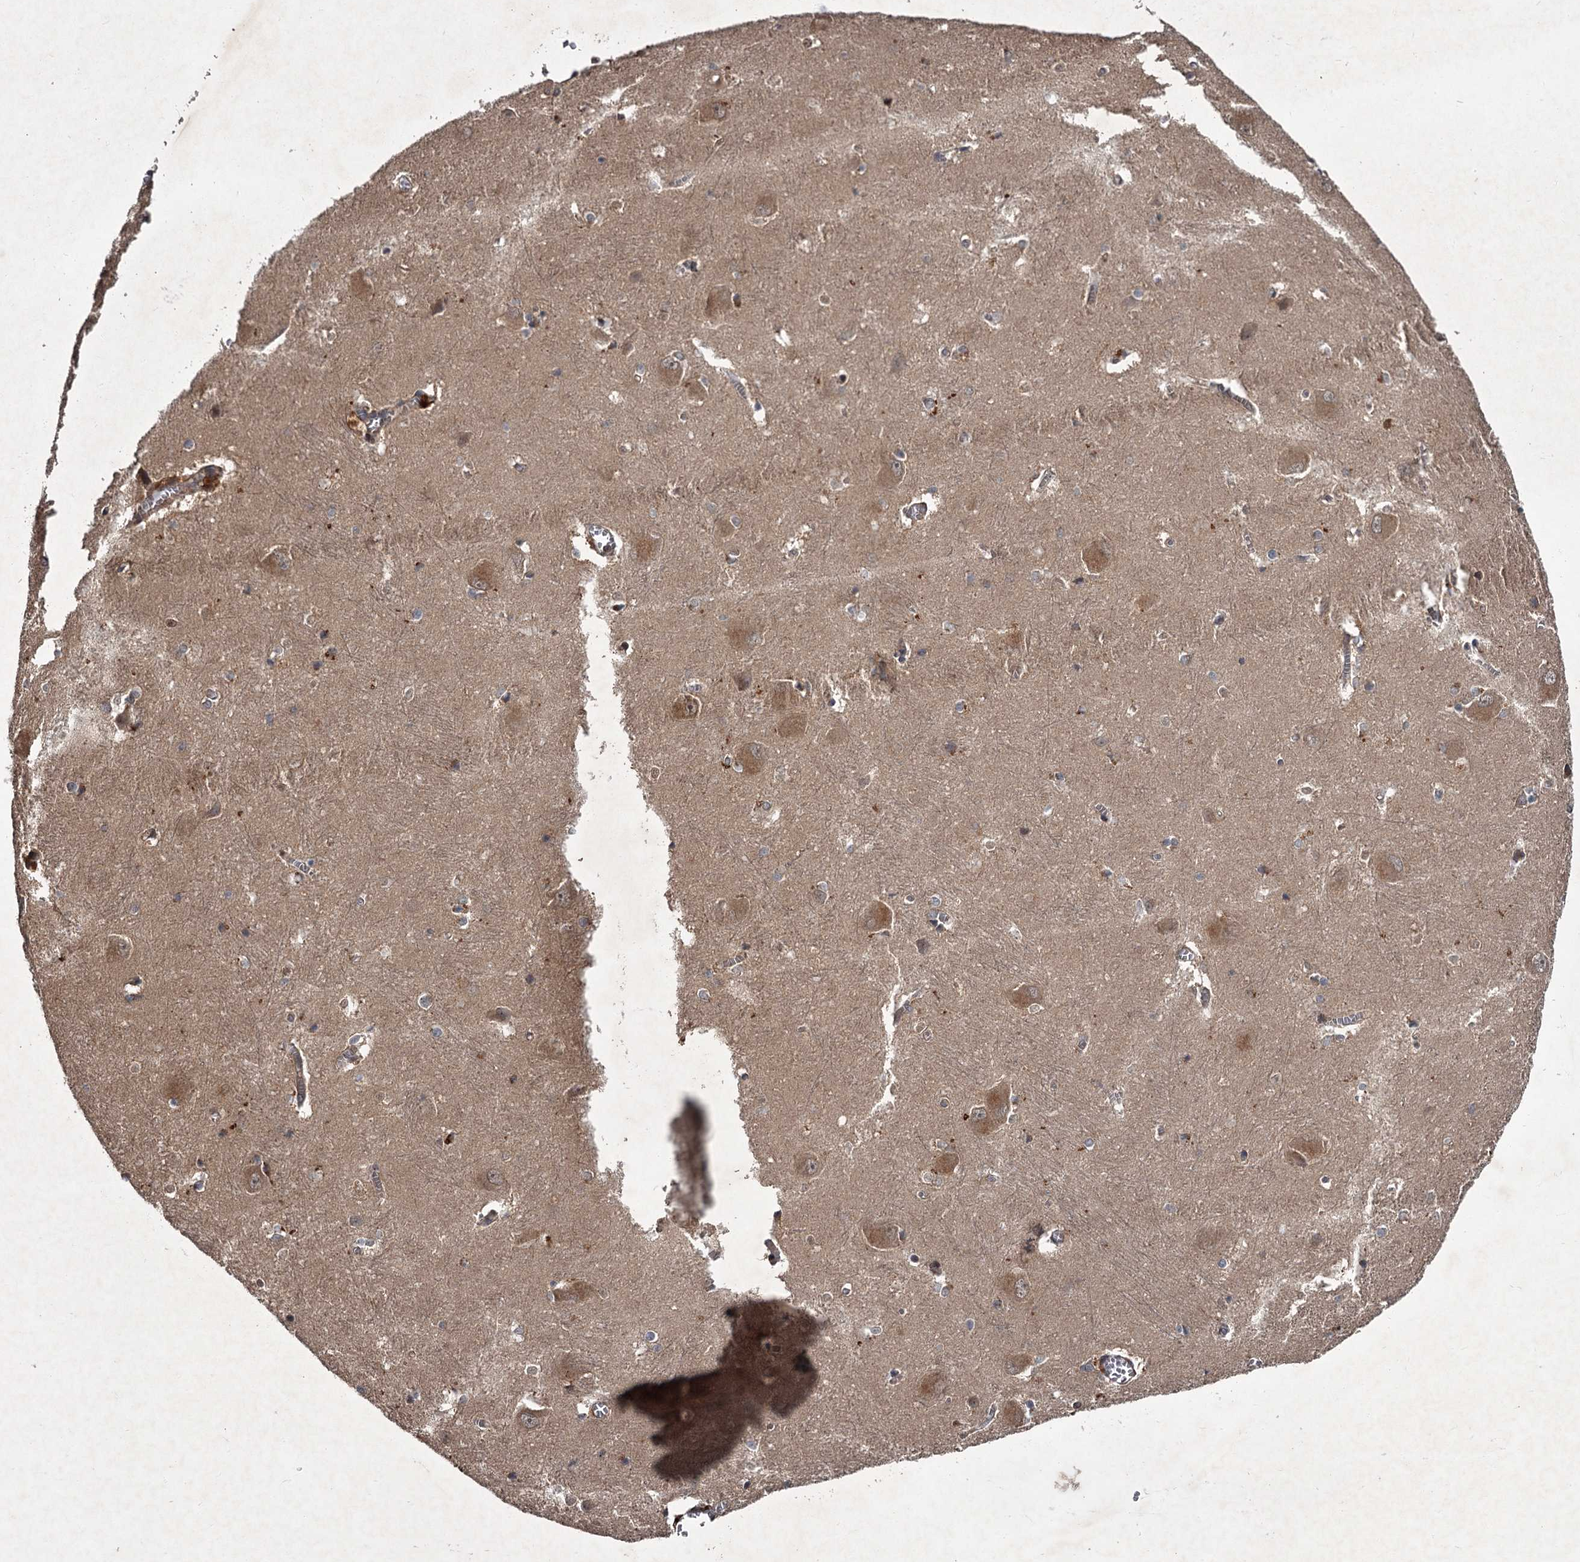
{"staining": {"intensity": "weak", "quantity": "25%-75%", "location": "cytoplasmic/membranous"}, "tissue": "caudate", "cell_type": "Glial cells", "image_type": "normal", "snomed": [{"axis": "morphology", "description": "Normal tissue, NOS"}, {"axis": "topography", "description": "Lateral ventricle wall"}], "caption": "High-magnification brightfield microscopy of normal caudate stained with DAB (brown) and counterstained with hematoxylin (blue). glial cells exhibit weak cytoplasmic/membranous positivity is seen in approximately25%-75% of cells. (Stains: DAB in brown, nuclei in blue, Microscopy: brightfield microscopy at high magnification).", "gene": "UNC93B1", "patient": {"sex": "male", "age": 37}}